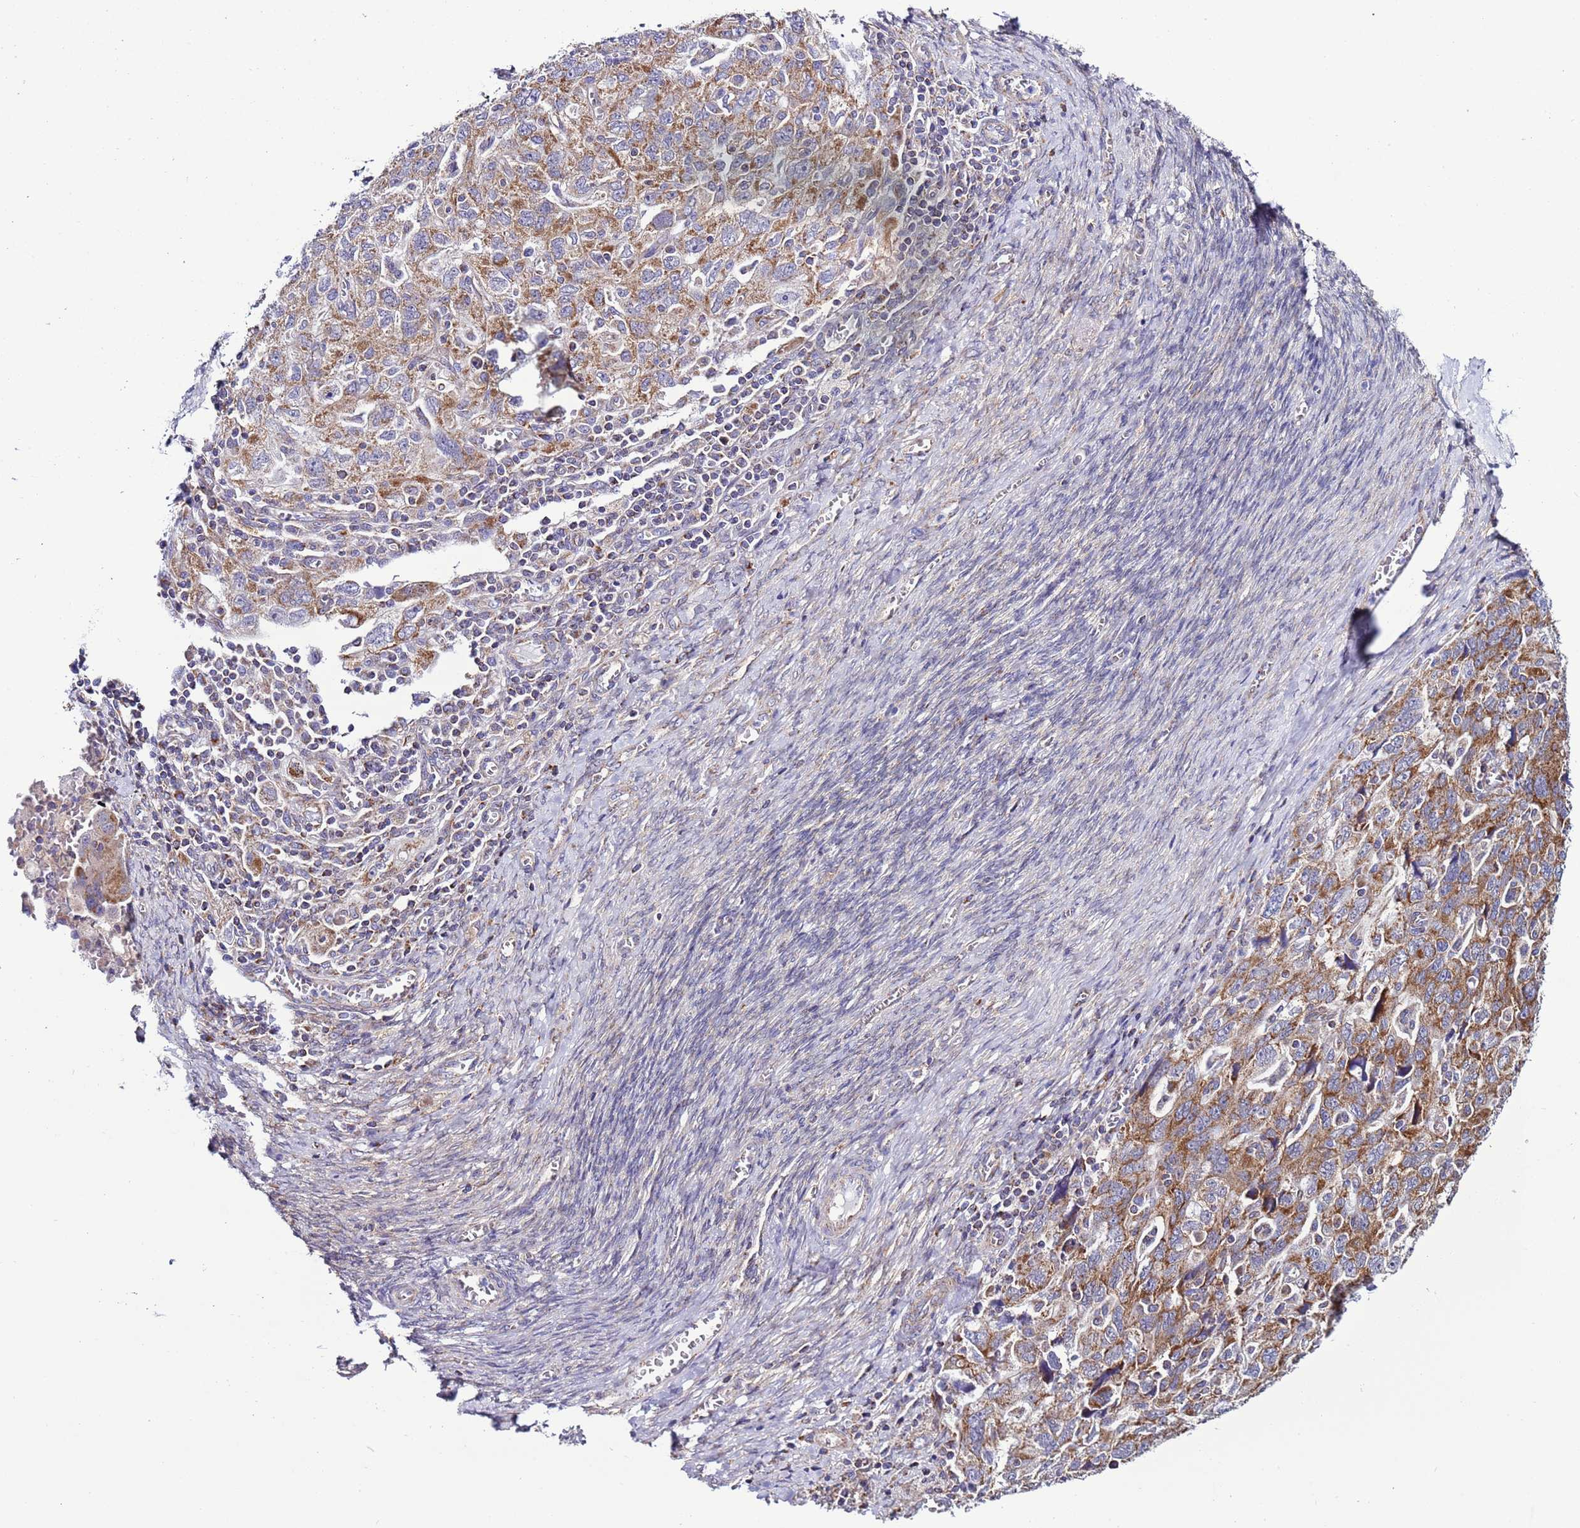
{"staining": {"intensity": "moderate", "quantity": "25%-75%", "location": "cytoplasmic/membranous"}, "tissue": "ovarian cancer", "cell_type": "Tumor cells", "image_type": "cancer", "snomed": [{"axis": "morphology", "description": "Carcinoma, NOS"}, {"axis": "morphology", "description": "Cystadenocarcinoma, serous, NOS"}, {"axis": "topography", "description": "Ovary"}], "caption": "A photomicrograph showing moderate cytoplasmic/membranous expression in approximately 25%-75% of tumor cells in serous cystadenocarcinoma (ovarian), as visualized by brown immunohistochemical staining.", "gene": "AHI1", "patient": {"sex": "female", "age": 69}}